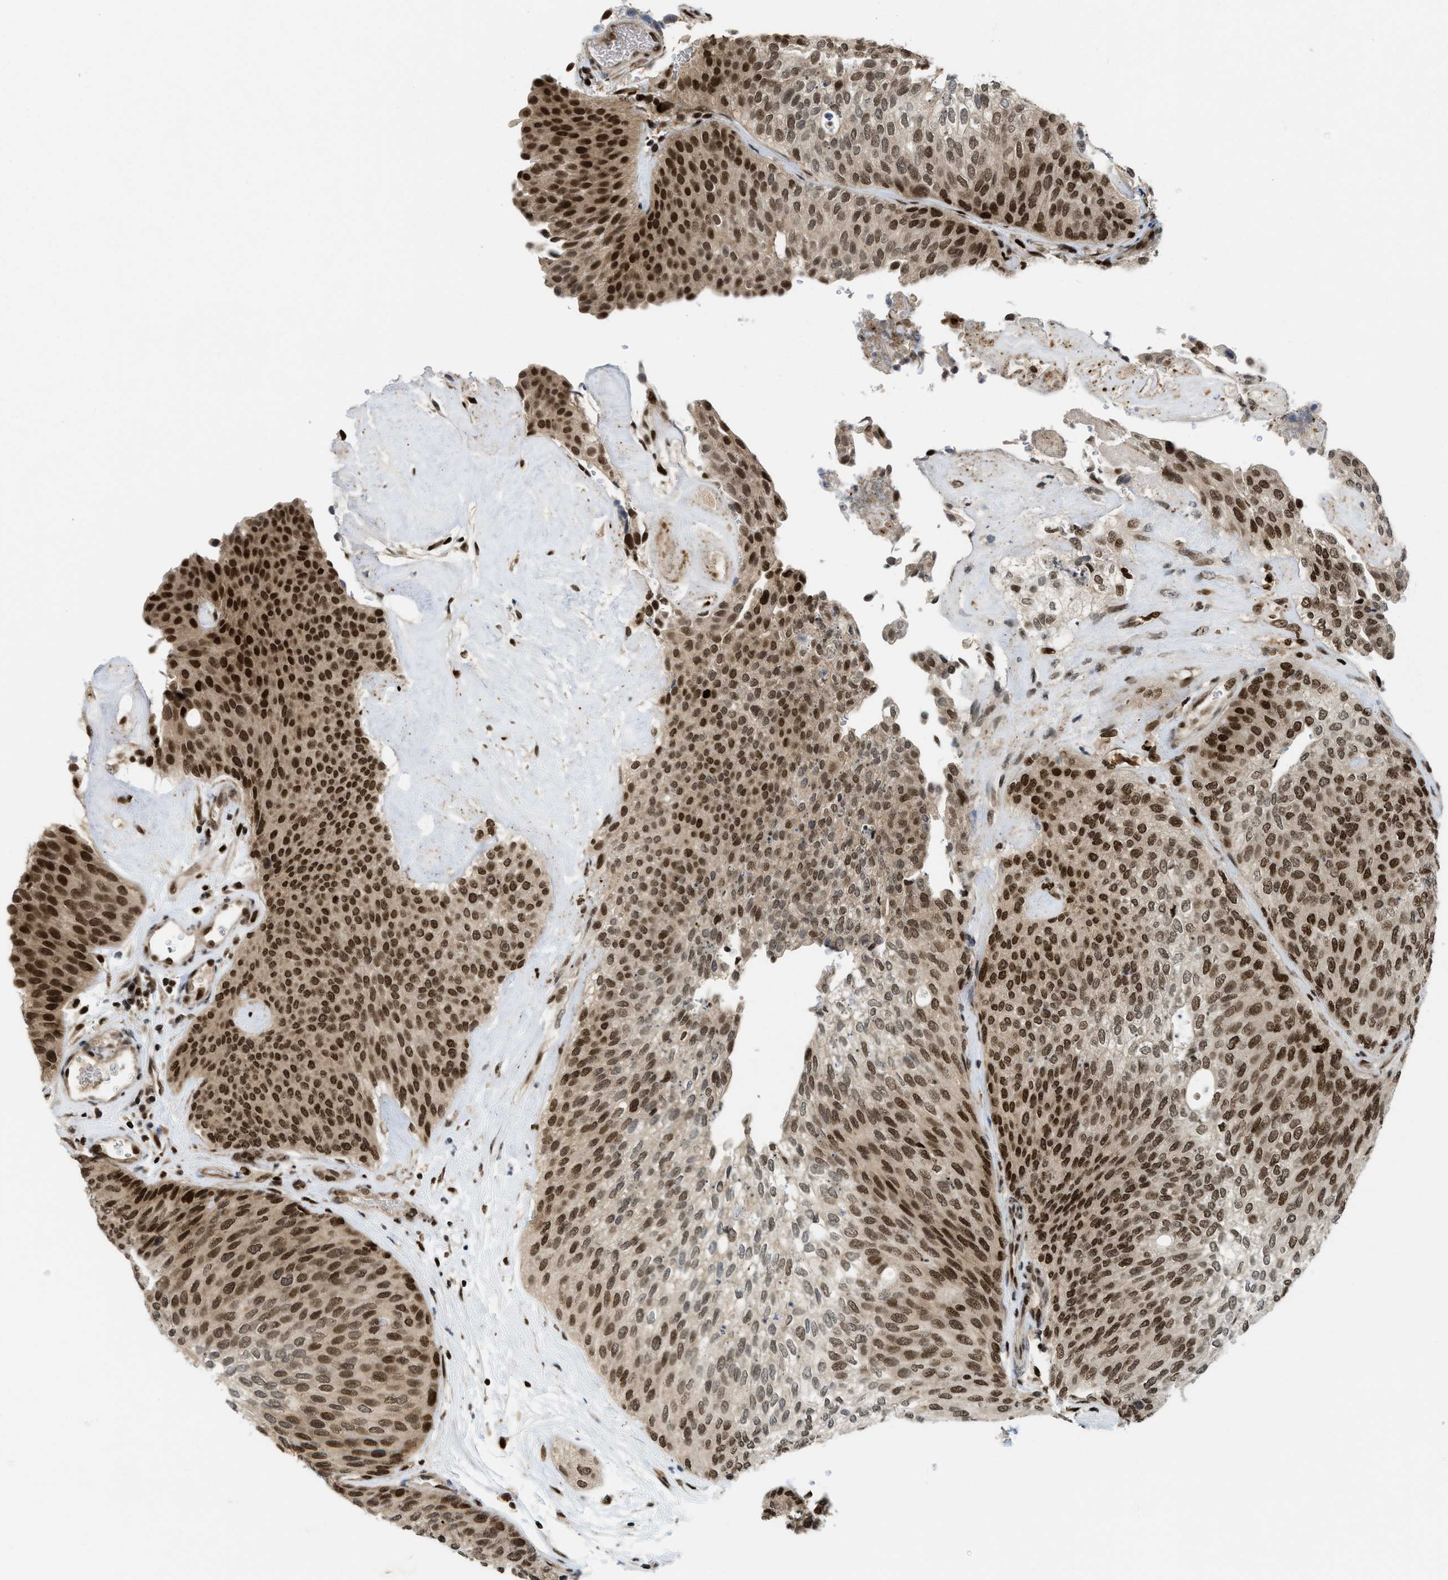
{"staining": {"intensity": "strong", "quantity": ">75%", "location": "nuclear"}, "tissue": "urothelial cancer", "cell_type": "Tumor cells", "image_type": "cancer", "snomed": [{"axis": "morphology", "description": "Urothelial carcinoma, Low grade"}, {"axis": "topography", "description": "Urinary bladder"}], "caption": "DAB (3,3'-diaminobenzidine) immunohistochemical staining of human urothelial cancer displays strong nuclear protein positivity in approximately >75% of tumor cells. Nuclei are stained in blue.", "gene": "RFX5", "patient": {"sex": "female", "age": 79}}